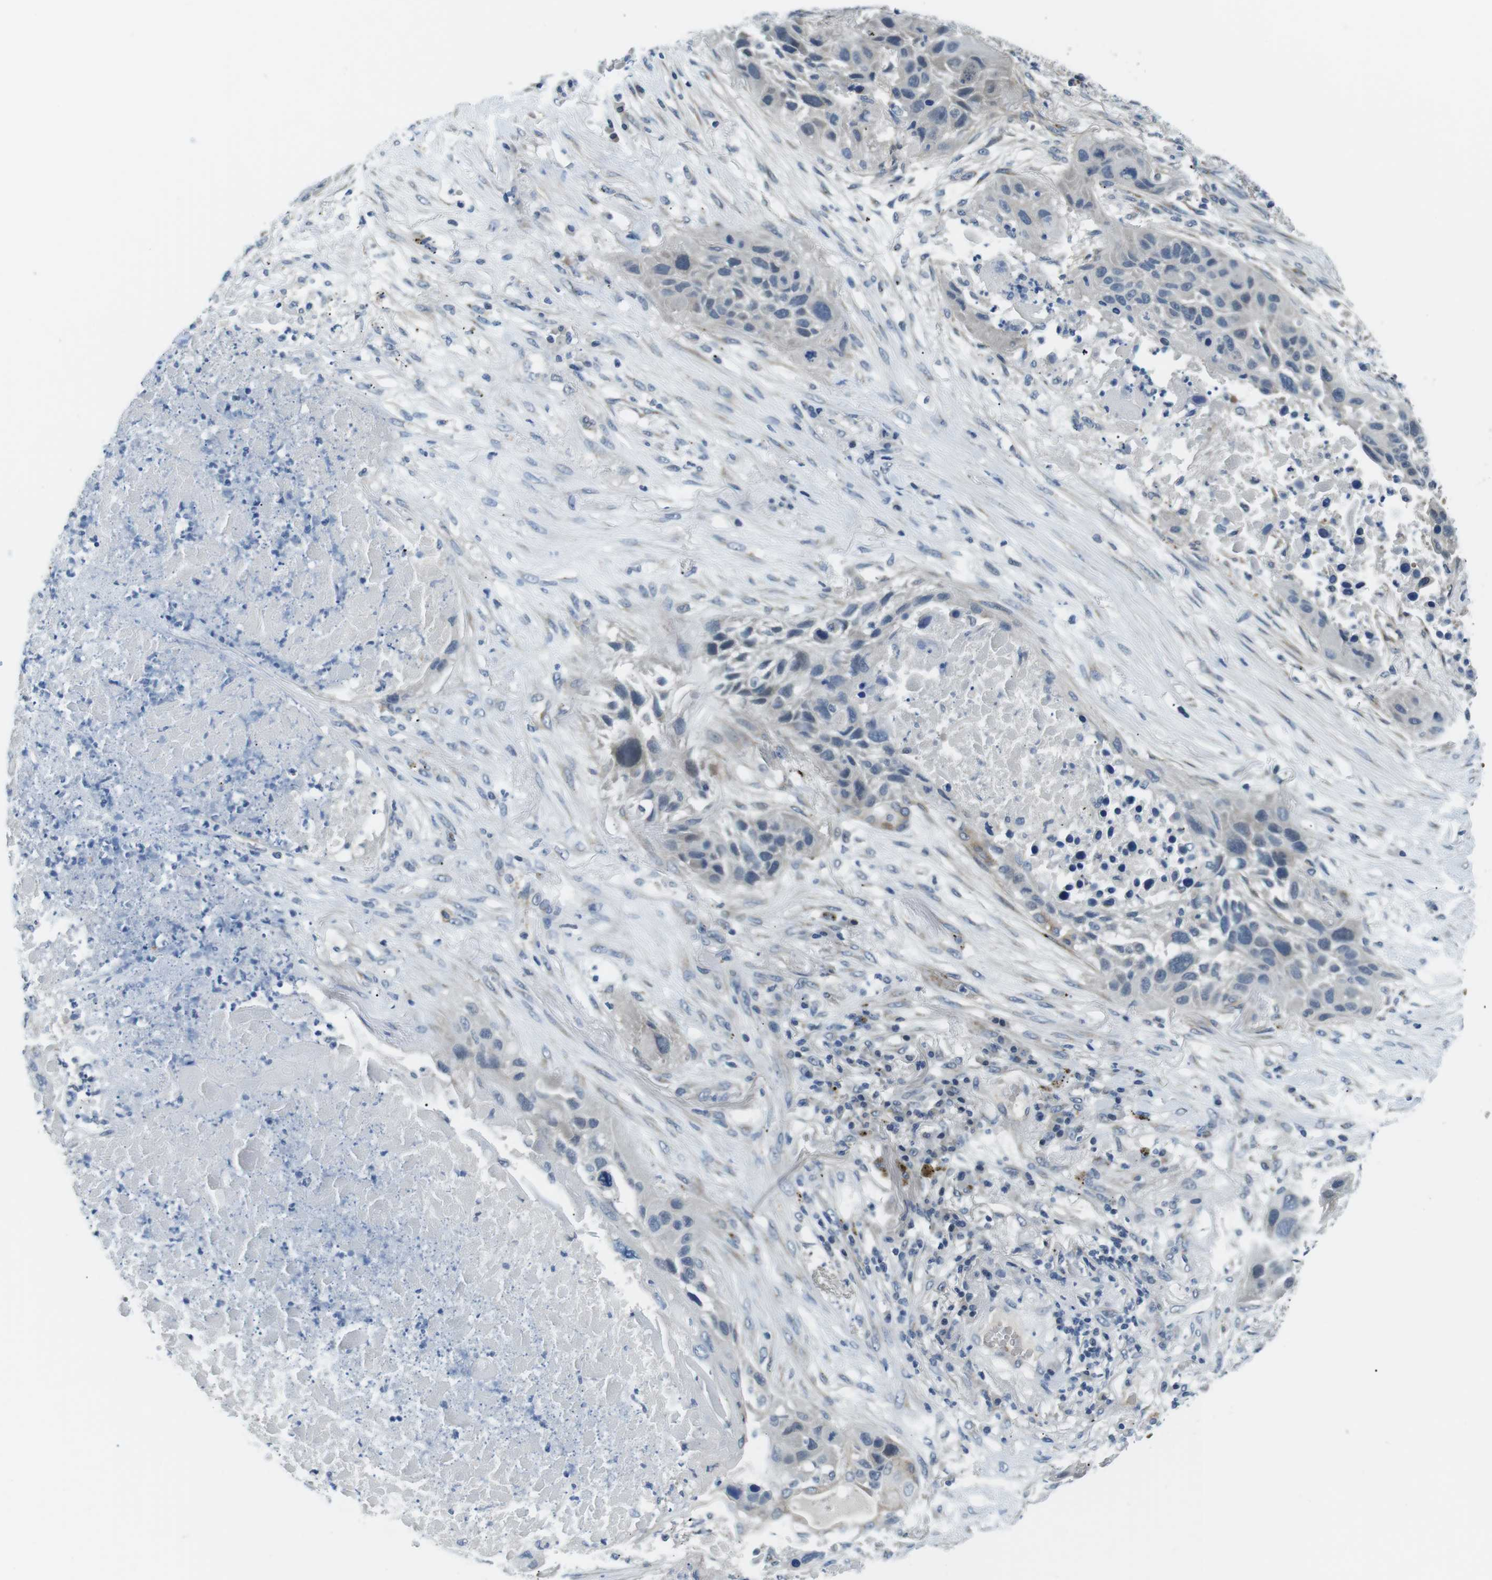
{"staining": {"intensity": "negative", "quantity": "none", "location": "none"}, "tissue": "lung cancer", "cell_type": "Tumor cells", "image_type": "cancer", "snomed": [{"axis": "morphology", "description": "Squamous cell carcinoma, NOS"}, {"axis": "topography", "description": "Lung"}], "caption": "A high-resolution micrograph shows immunohistochemistry staining of lung cancer, which exhibits no significant positivity in tumor cells. (Immunohistochemistry, brightfield microscopy, high magnification).", "gene": "WSCD1", "patient": {"sex": "male", "age": 57}}